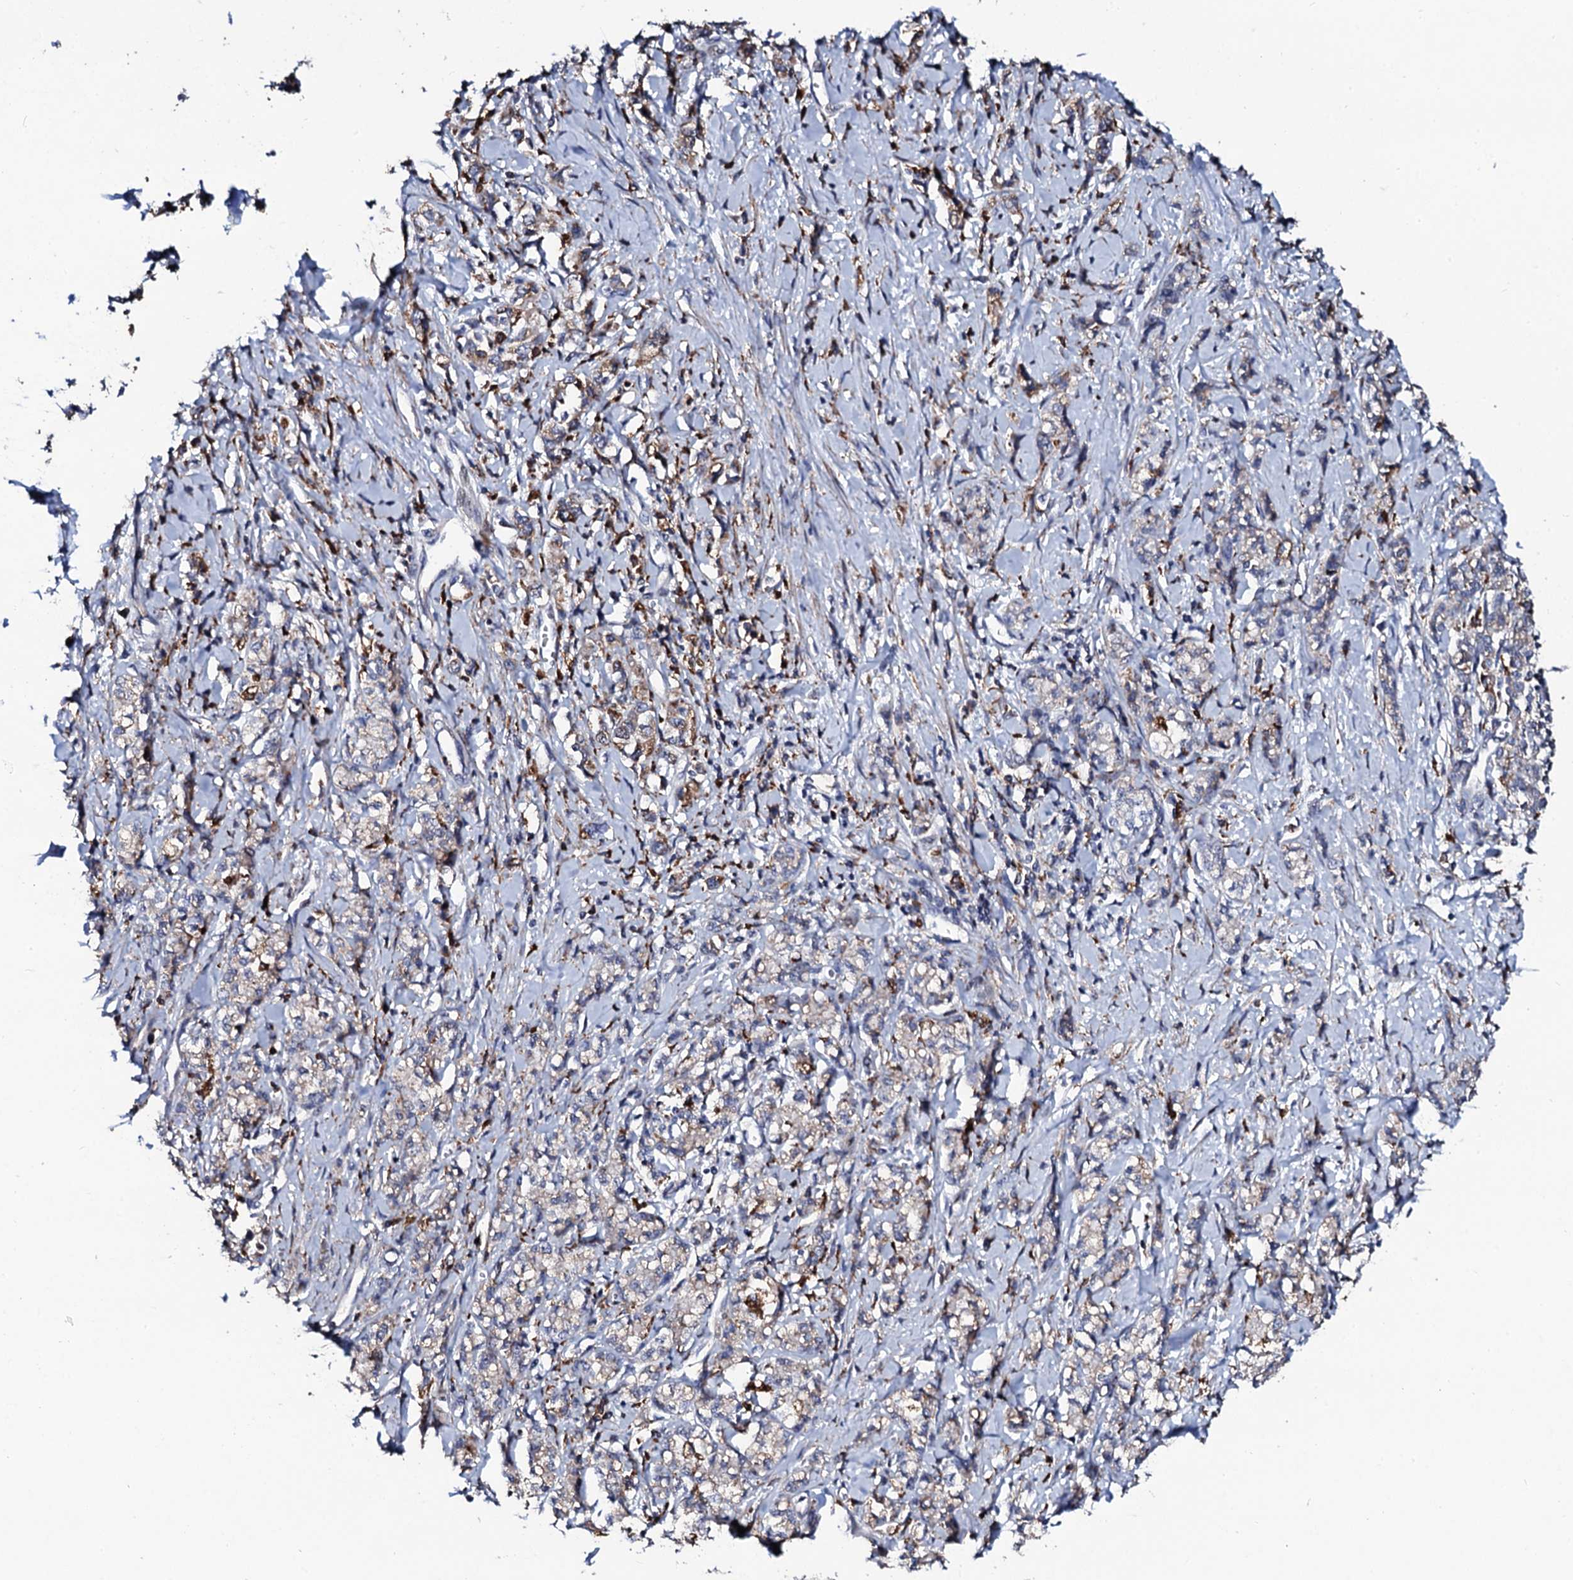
{"staining": {"intensity": "weak", "quantity": "25%-75%", "location": "cytoplasmic/membranous"}, "tissue": "stomach cancer", "cell_type": "Tumor cells", "image_type": "cancer", "snomed": [{"axis": "morphology", "description": "Adenocarcinoma, NOS"}, {"axis": "topography", "description": "Stomach"}], "caption": "IHC (DAB) staining of human stomach adenocarcinoma reveals weak cytoplasmic/membranous protein staining in approximately 25%-75% of tumor cells.", "gene": "TCIRG1", "patient": {"sex": "female", "age": 76}}